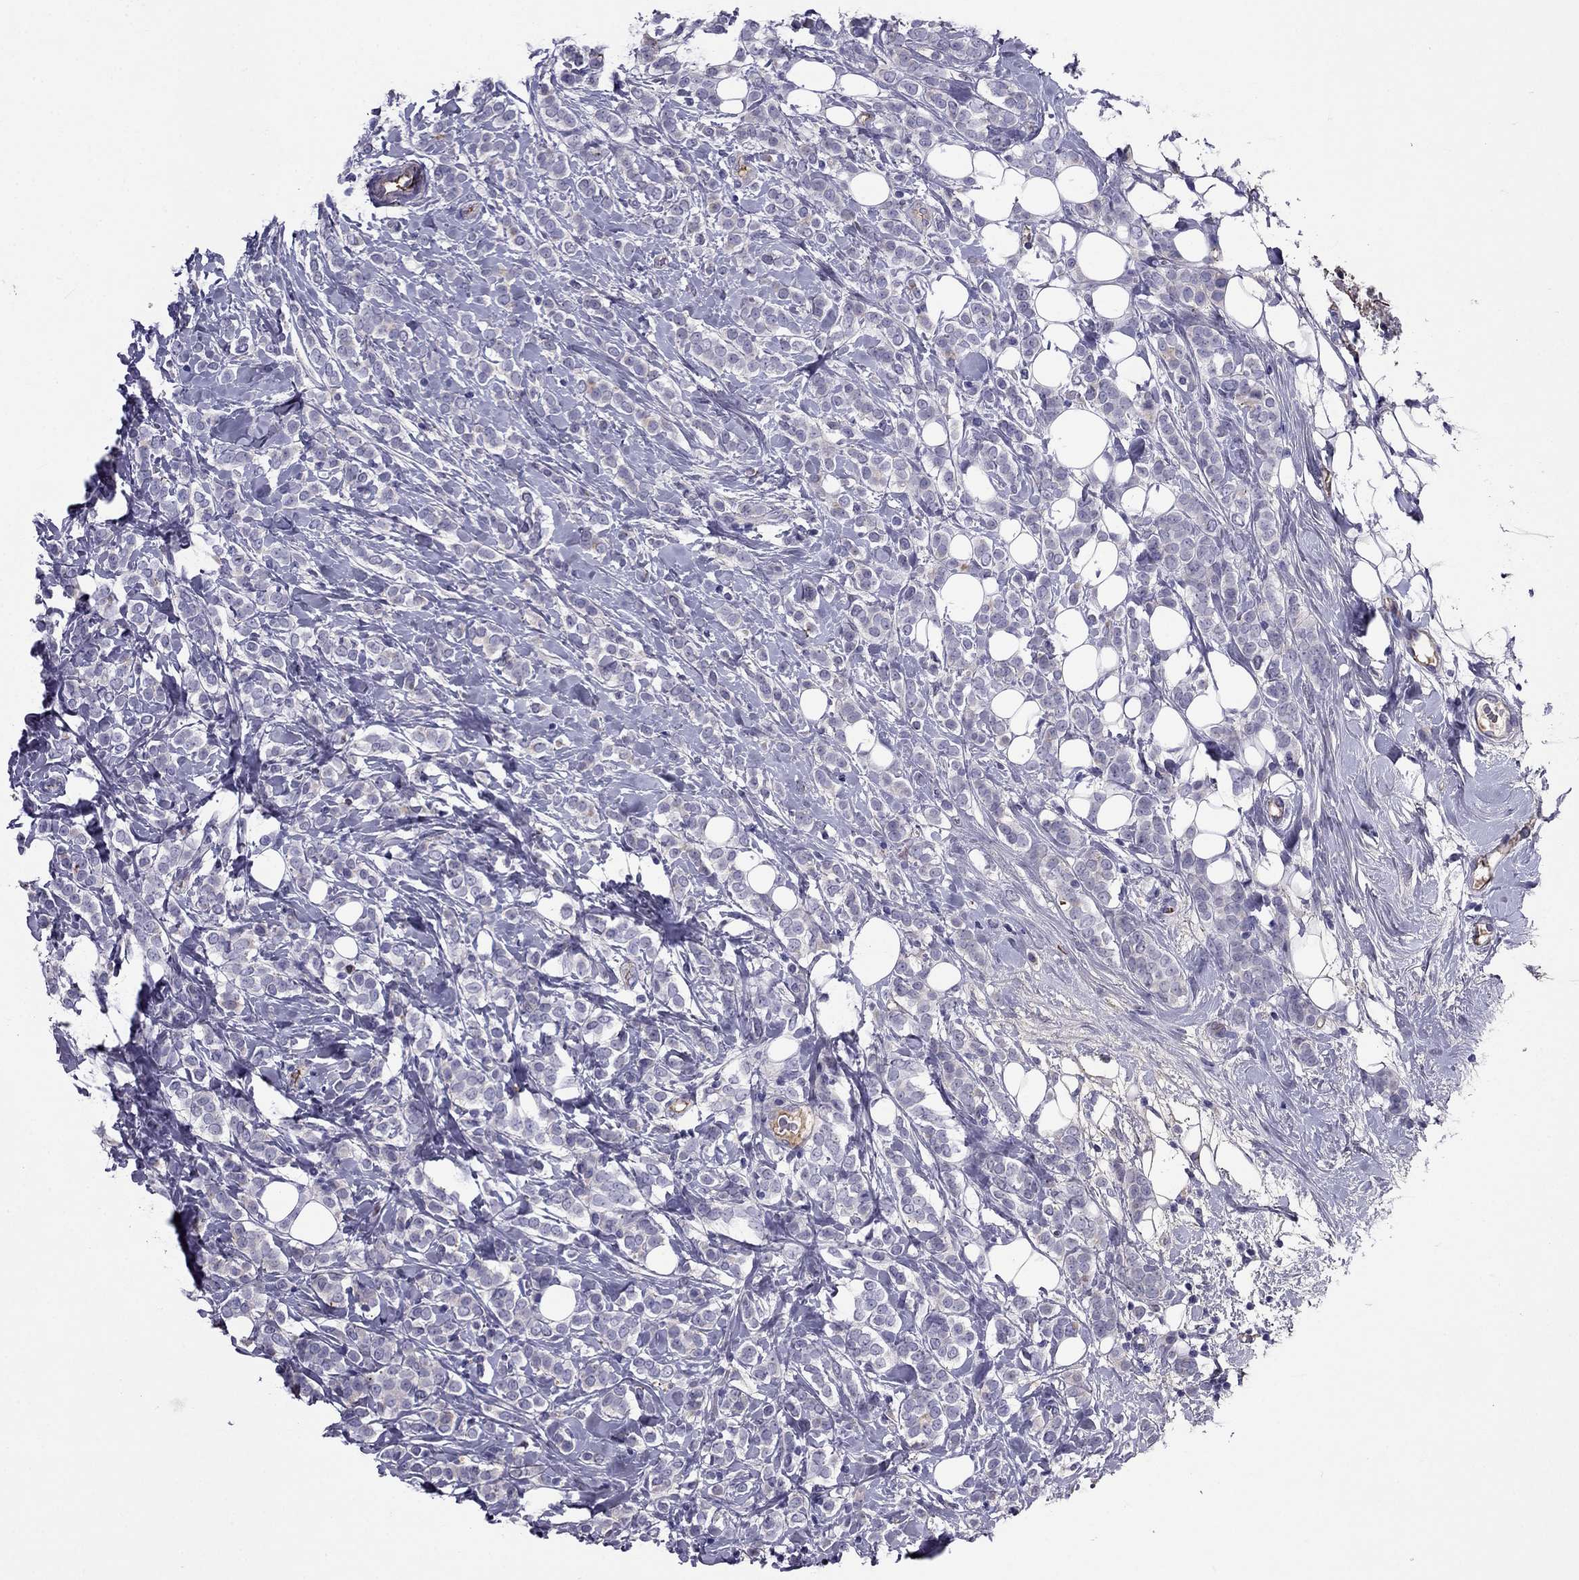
{"staining": {"intensity": "negative", "quantity": "none", "location": "none"}, "tissue": "breast cancer", "cell_type": "Tumor cells", "image_type": "cancer", "snomed": [{"axis": "morphology", "description": "Lobular carcinoma"}, {"axis": "topography", "description": "Breast"}], "caption": "Immunohistochemistry (IHC) histopathology image of neoplastic tissue: breast lobular carcinoma stained with DAB displays no significant protein staining in tumor cells.", "gene": "TBC1D21", "patient": {"sex": "female", "age": 49}}